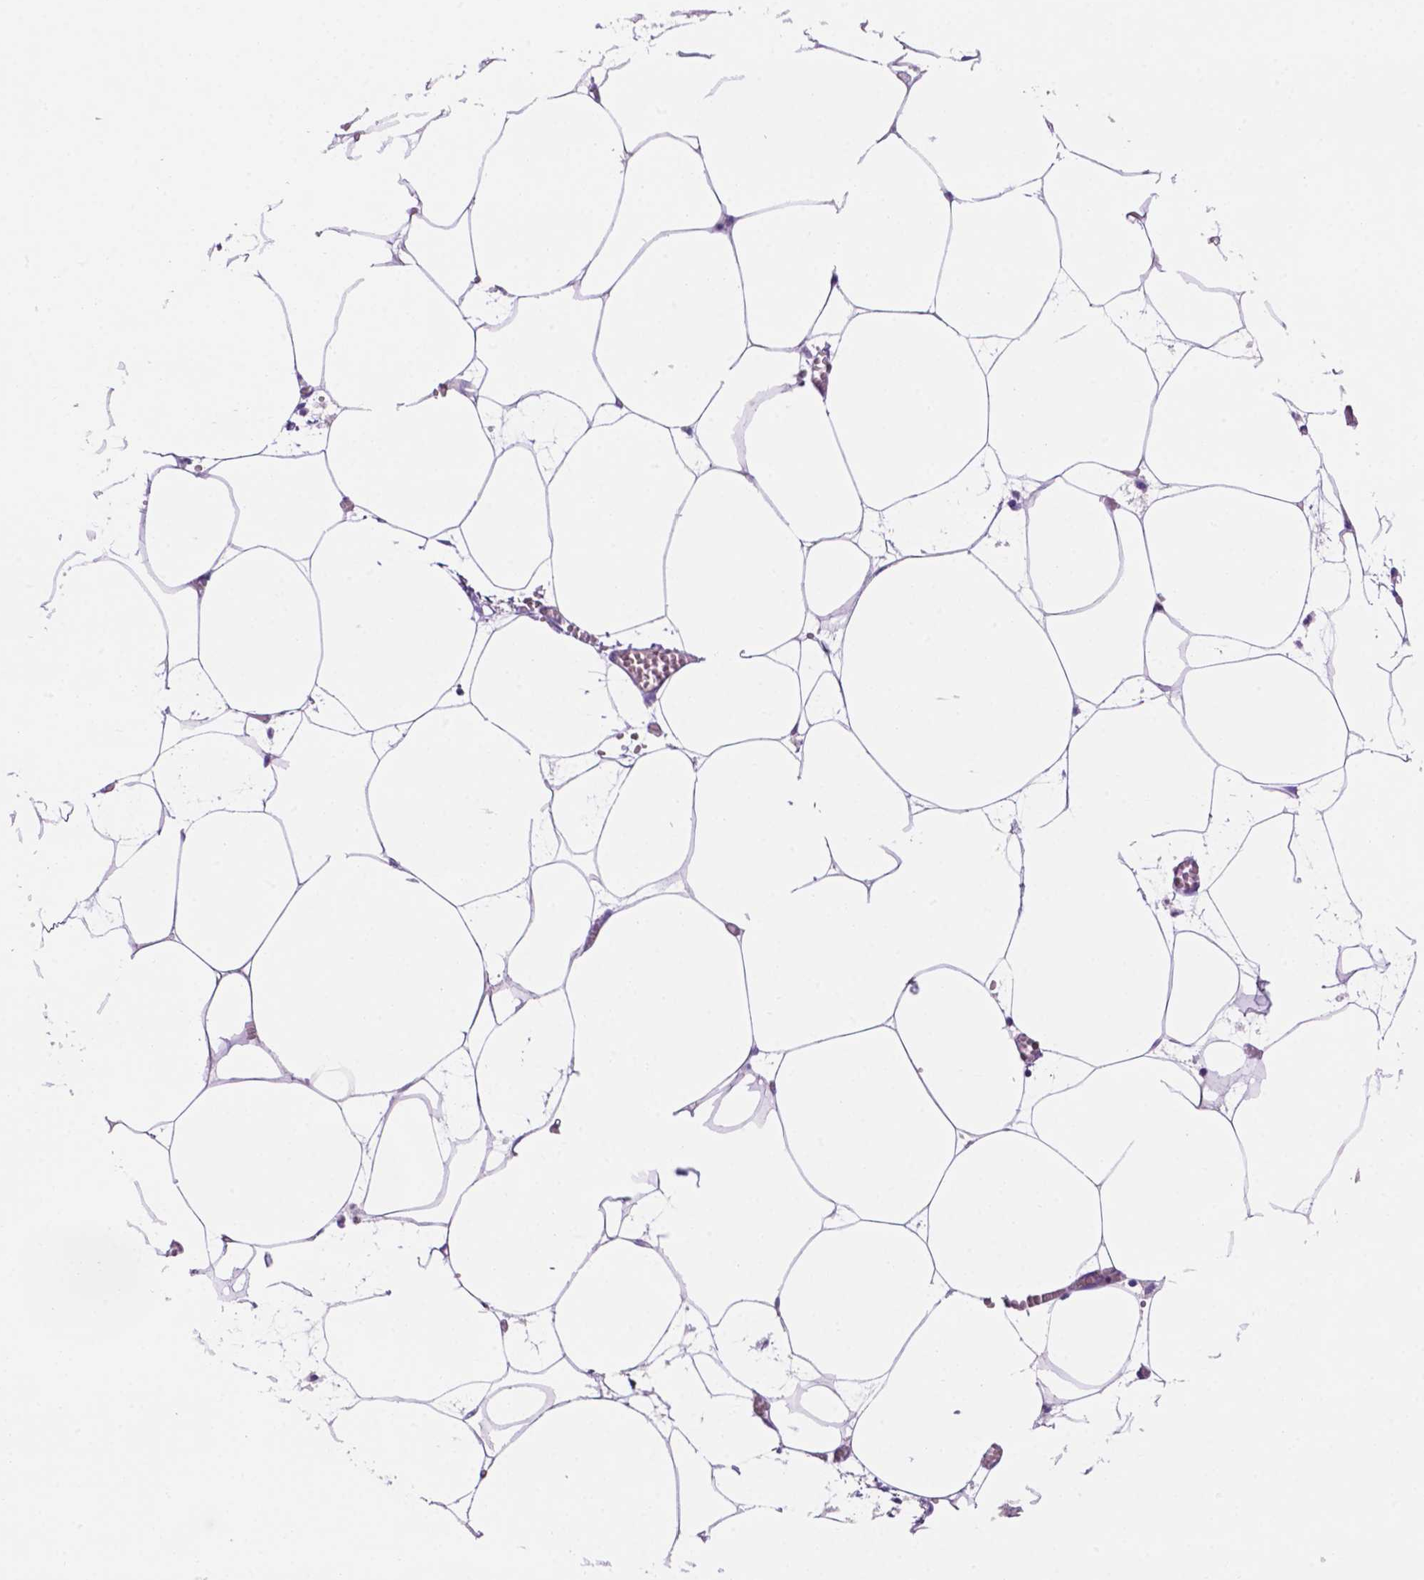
{"staining": {"intensity": "negative", "quantity": "none", "location": "none"}, "tissue": "adipose tissue", "cell_type": "Adipocytes", "image_type": "normal", "snomed": [{"axis": "morphology", "description": "Normal tissue, NOS"}, {"axis": "topography", "description": "Adipose tissue"}, {"axis": "topography", "description": "Pancreas"}, {"axis": "topography", "description": "Peripheral nerve tissue"}], "caption": "The immunohistochemistry (IHC) image has no significant positivity in adipocytes of adipose tissue. Brightfield microscopy of immunohistochemistry stained with DAB (brown) and hematoxylin (blue), captured at high magnification.", "gene": "CEACAM7", "patient": {"sex": "female", "age": 58}}